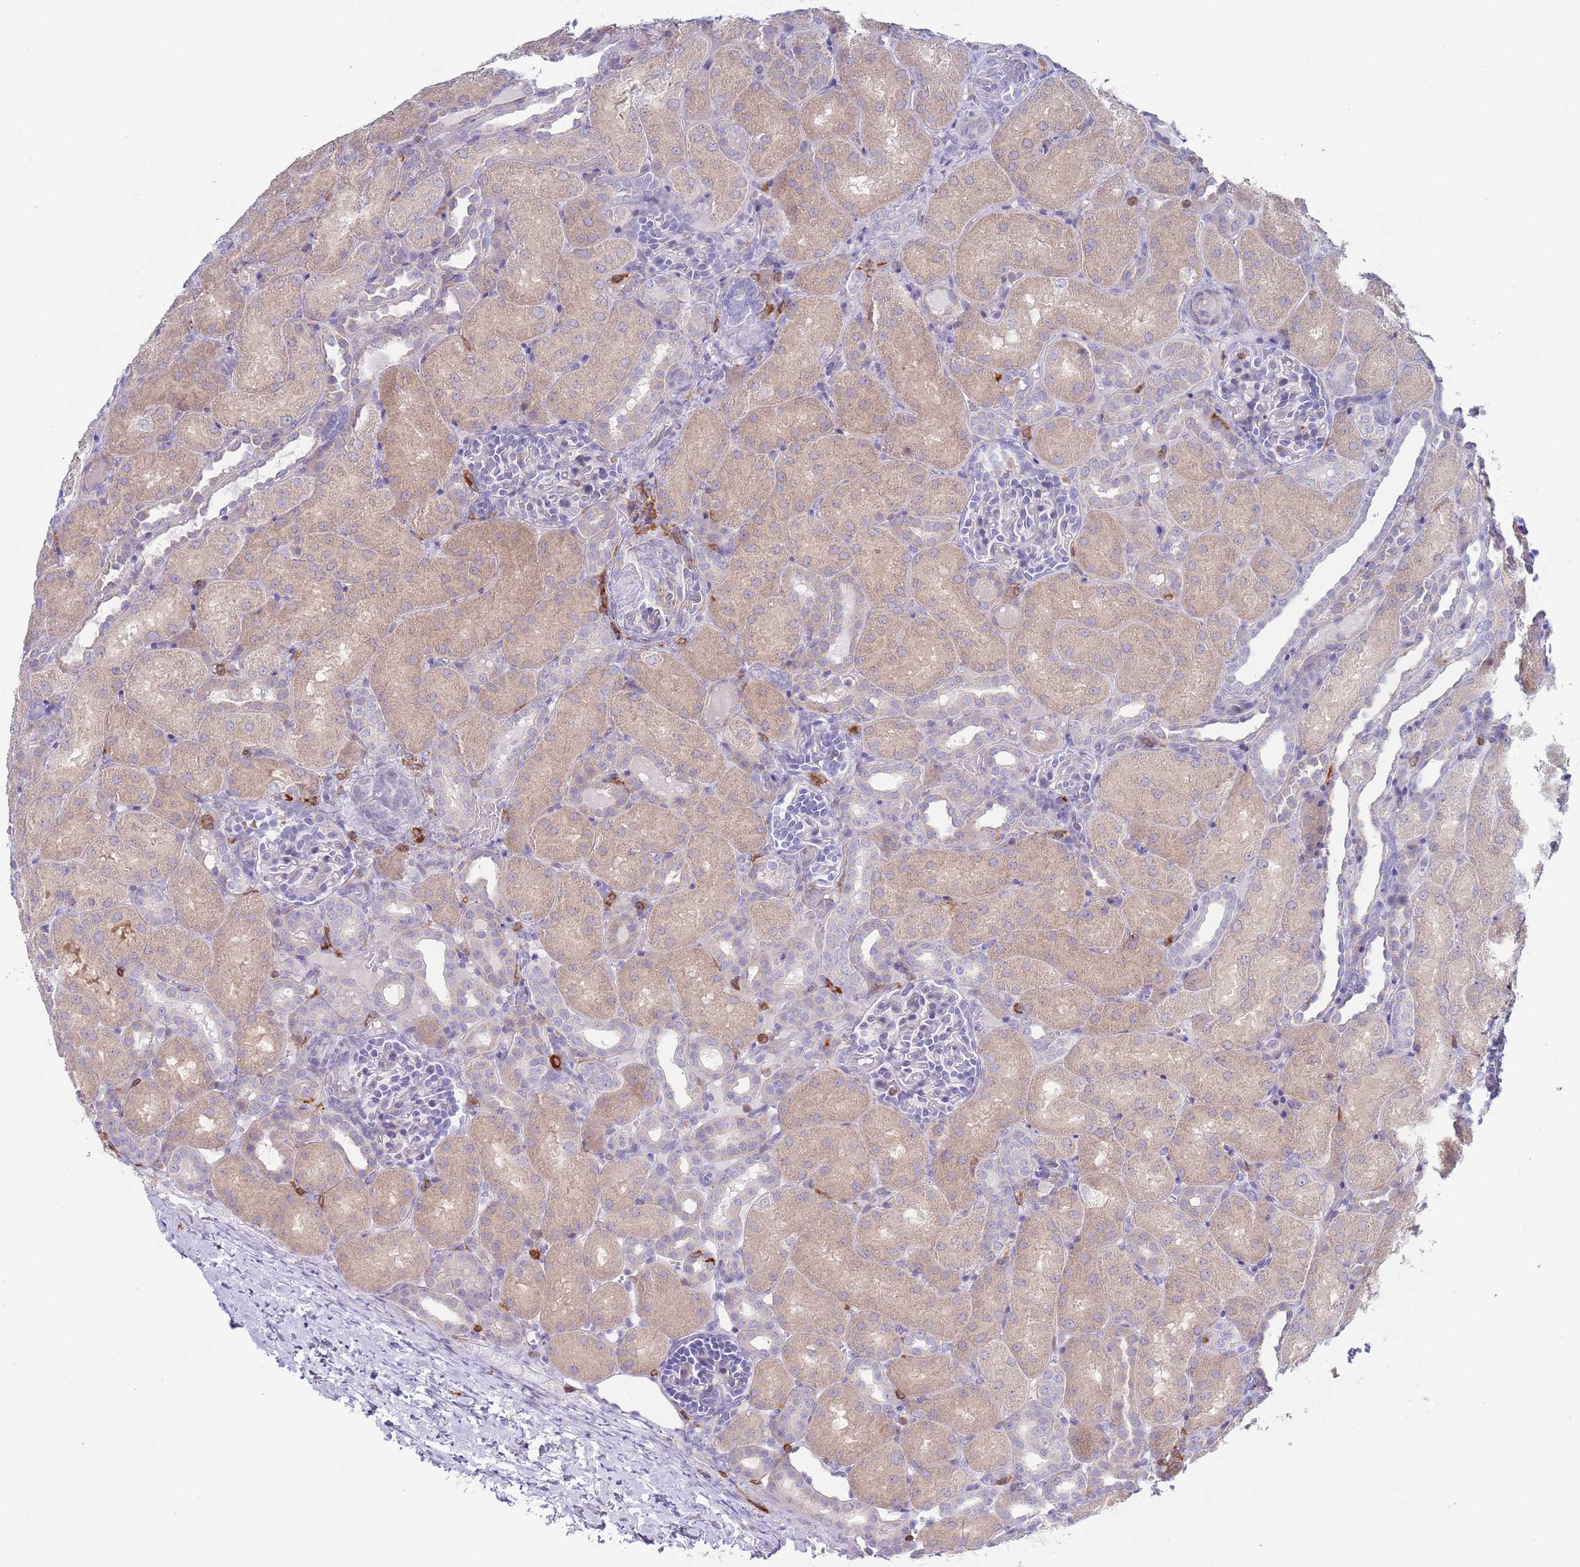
{"staining": {"intensity": "negative", "quantity": "none", "location": "none"}, "tissue": "kidney", "cell_type": "Cells in glomeruli", "image_type": "normal", "snomed": [{"axis": "morphology", "description": "Normal tissue, NOS"}, {"axis": "topography", "description": "Kidney"}], "caption": "Immunohistochemical staining of normal kidney demonstrates no significant positivity in cells in glomeruli.", "gene": "LPXN", "patient": {"sex": "male", "age": 1}}